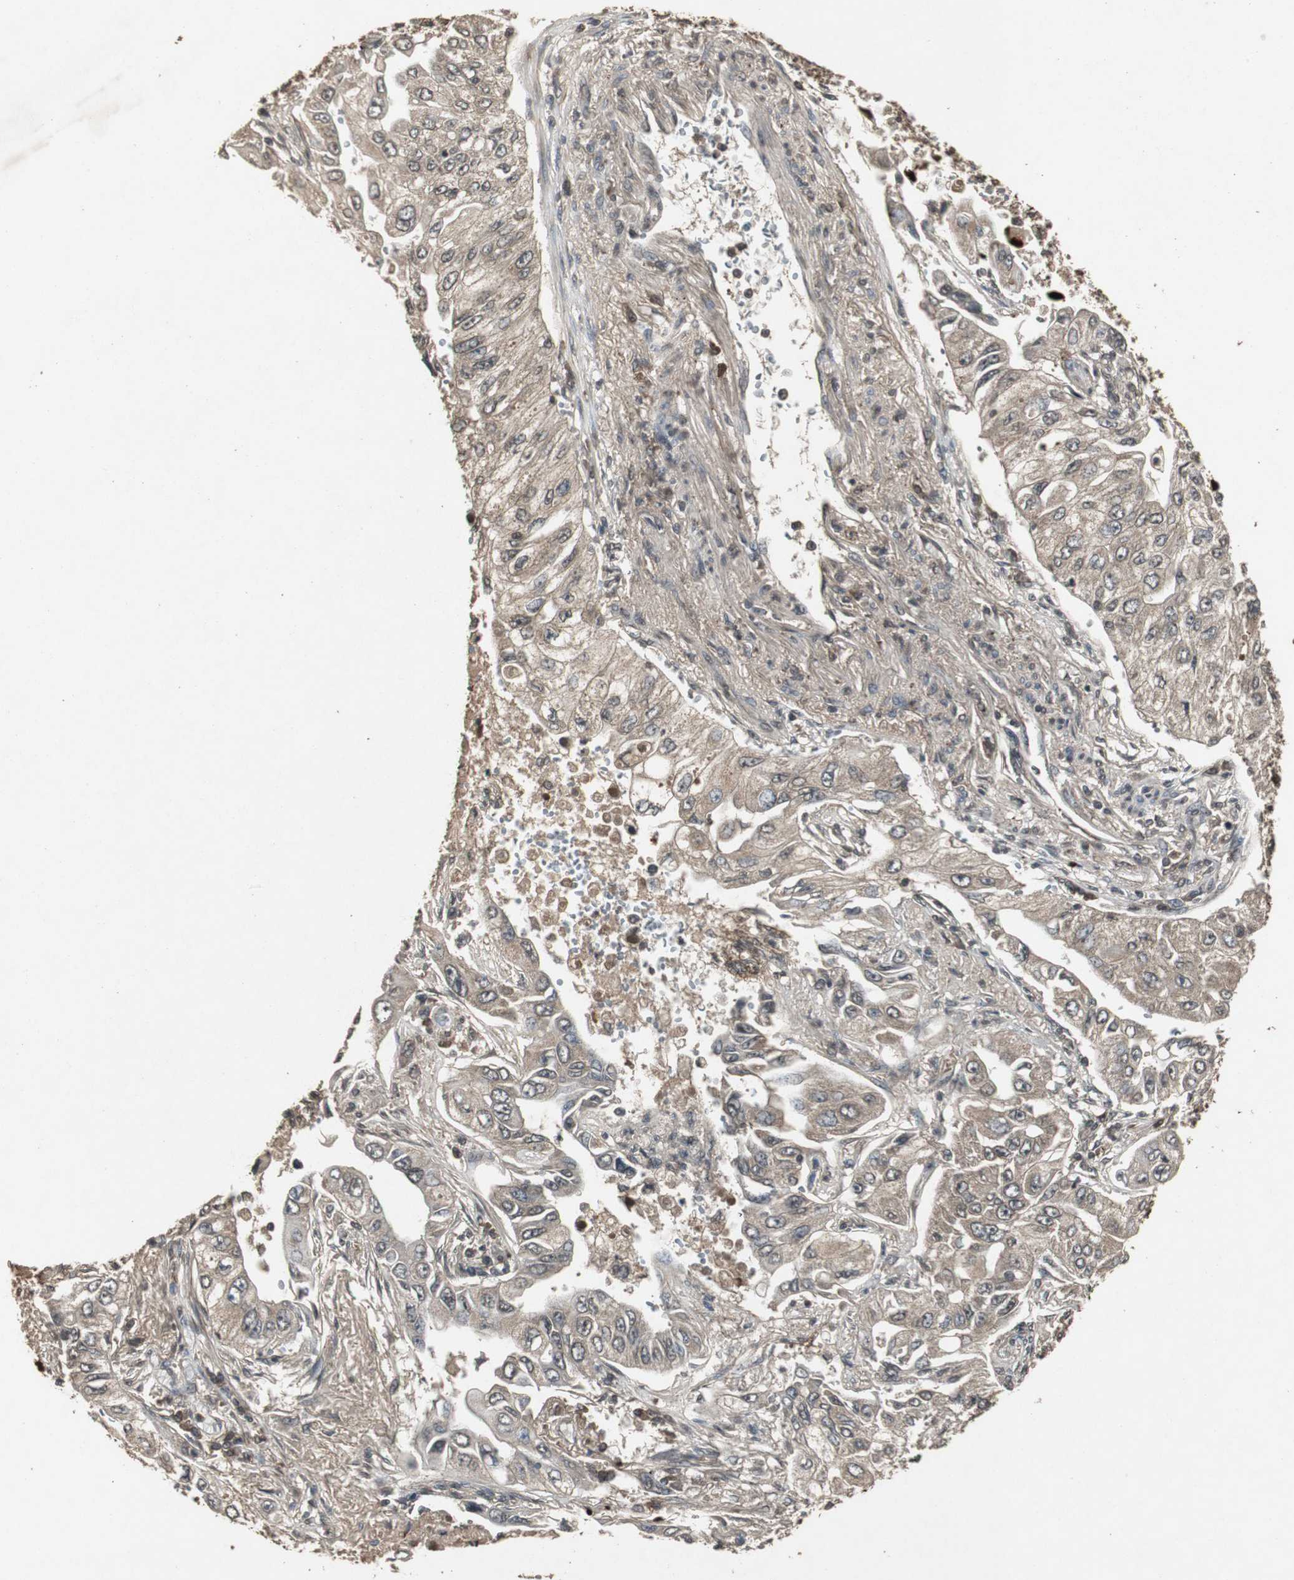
{"staining": {"intensity": "moderate", "quantity": ">75%", "location": "cytoplasmic/membranous"}, "tissue": "lung cancer", "cell_type": "Tumor cells", "image_type": "cancer", "snomed": [{"axis": "morphology", "description": "Adenocarcinoma, NOS"}, {"axis": "topography", "description": "Lung"}], "caption": "DAB (3,3'-diaminobenzidine) immunohistochemical staining of human adenocarcinoma (lung) shows moderate cytoplasmic/membranous protein positivity in approximately >75% of tumor cells. (Brightfield microscopy of DAB IHC at high magnification).", "gene": "EMX1", "patient": {"sex": "male", "age": 84}}